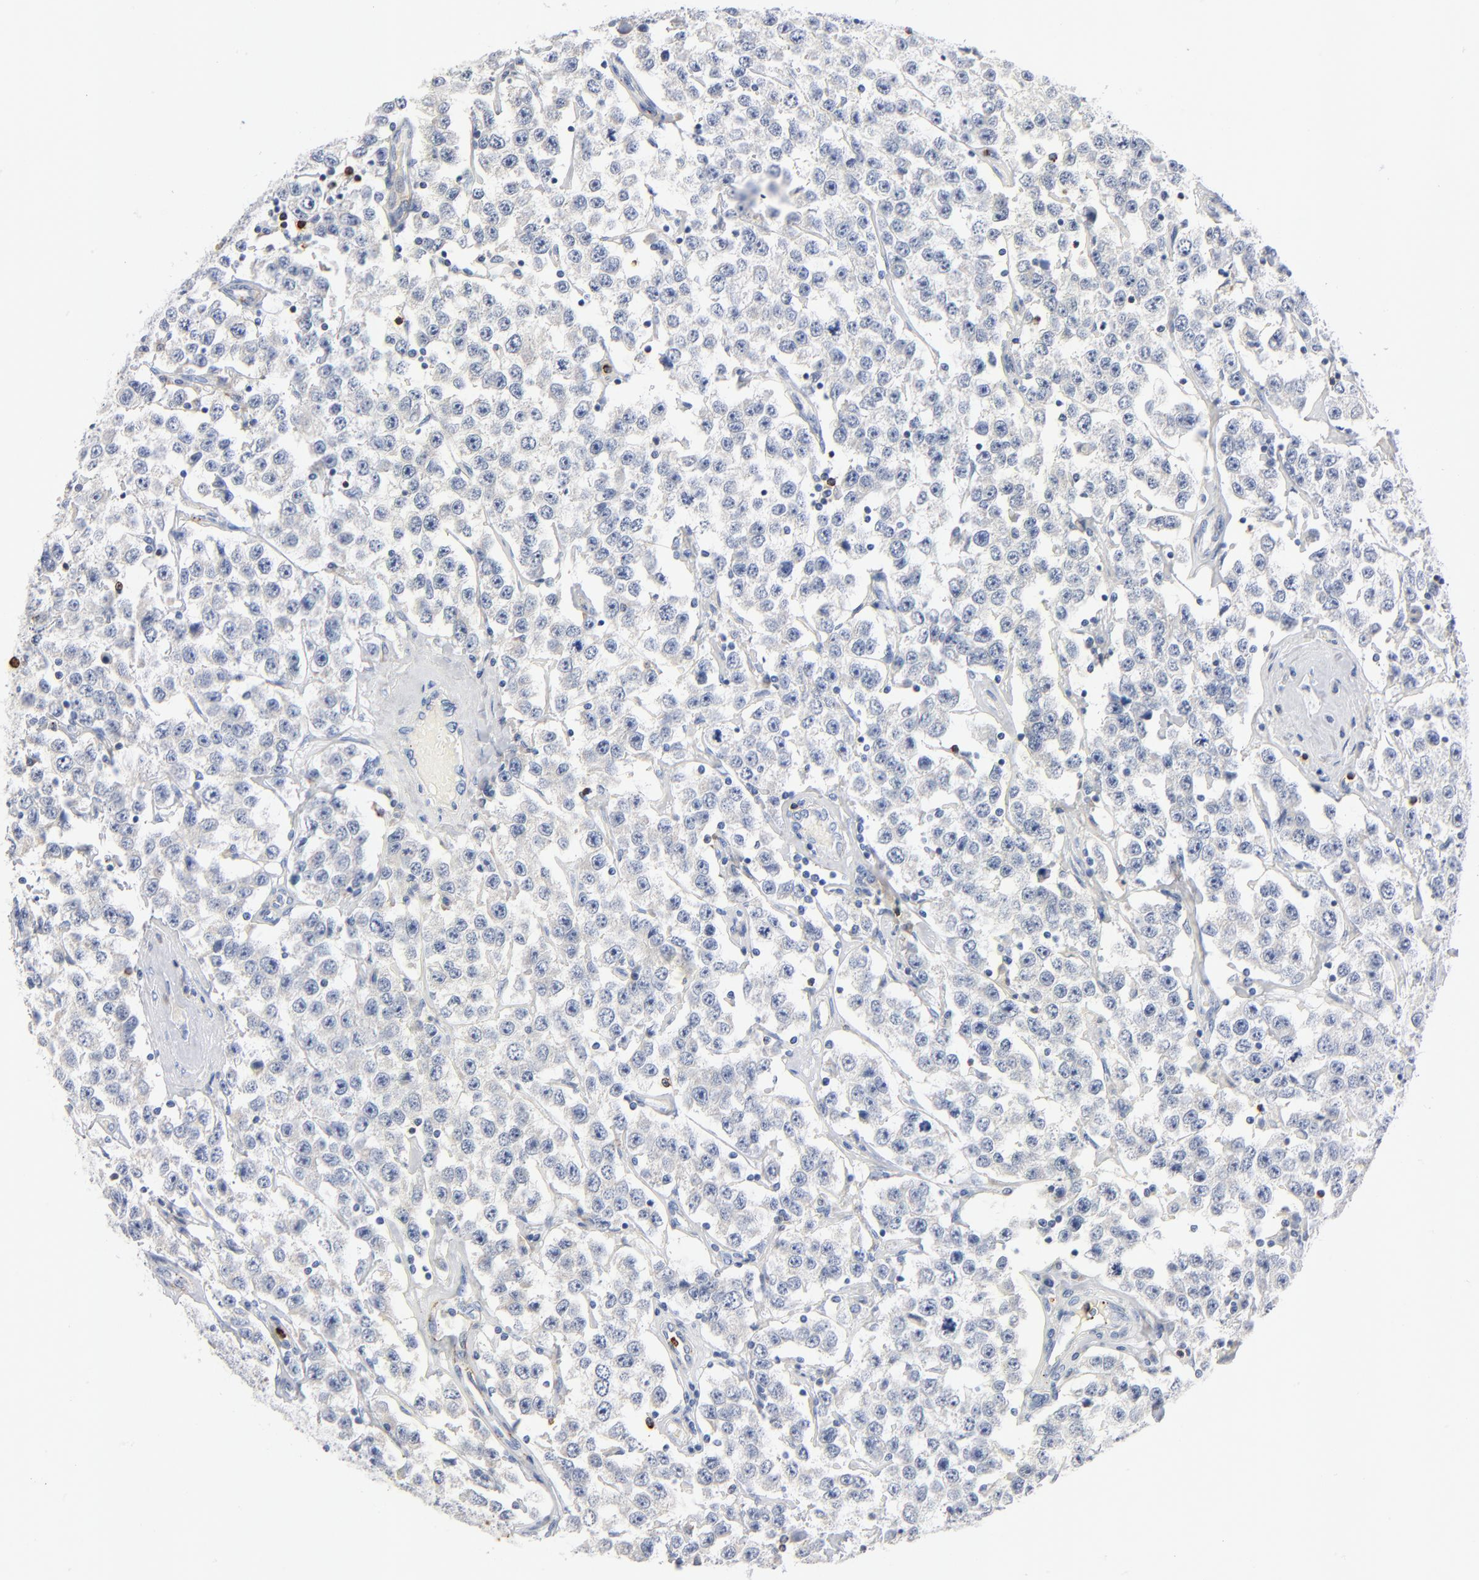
{"staining": {"intensity": "negative", "quantity": "none", "location": "none"}, "tissue": "testis cancer", "cell_type": "Tumor cells", "image_type": "cancer", "snomed": [{"axis": "morphology", "description": "Seminoma, NOS"}, {"axis": "topography", "description": "Testis"}], "caption": "Image shows no protein positivity in tumor cells of testis cancer tissue.", "gene": "GZMB", "patient": {"sex": "male", "age": 52}}